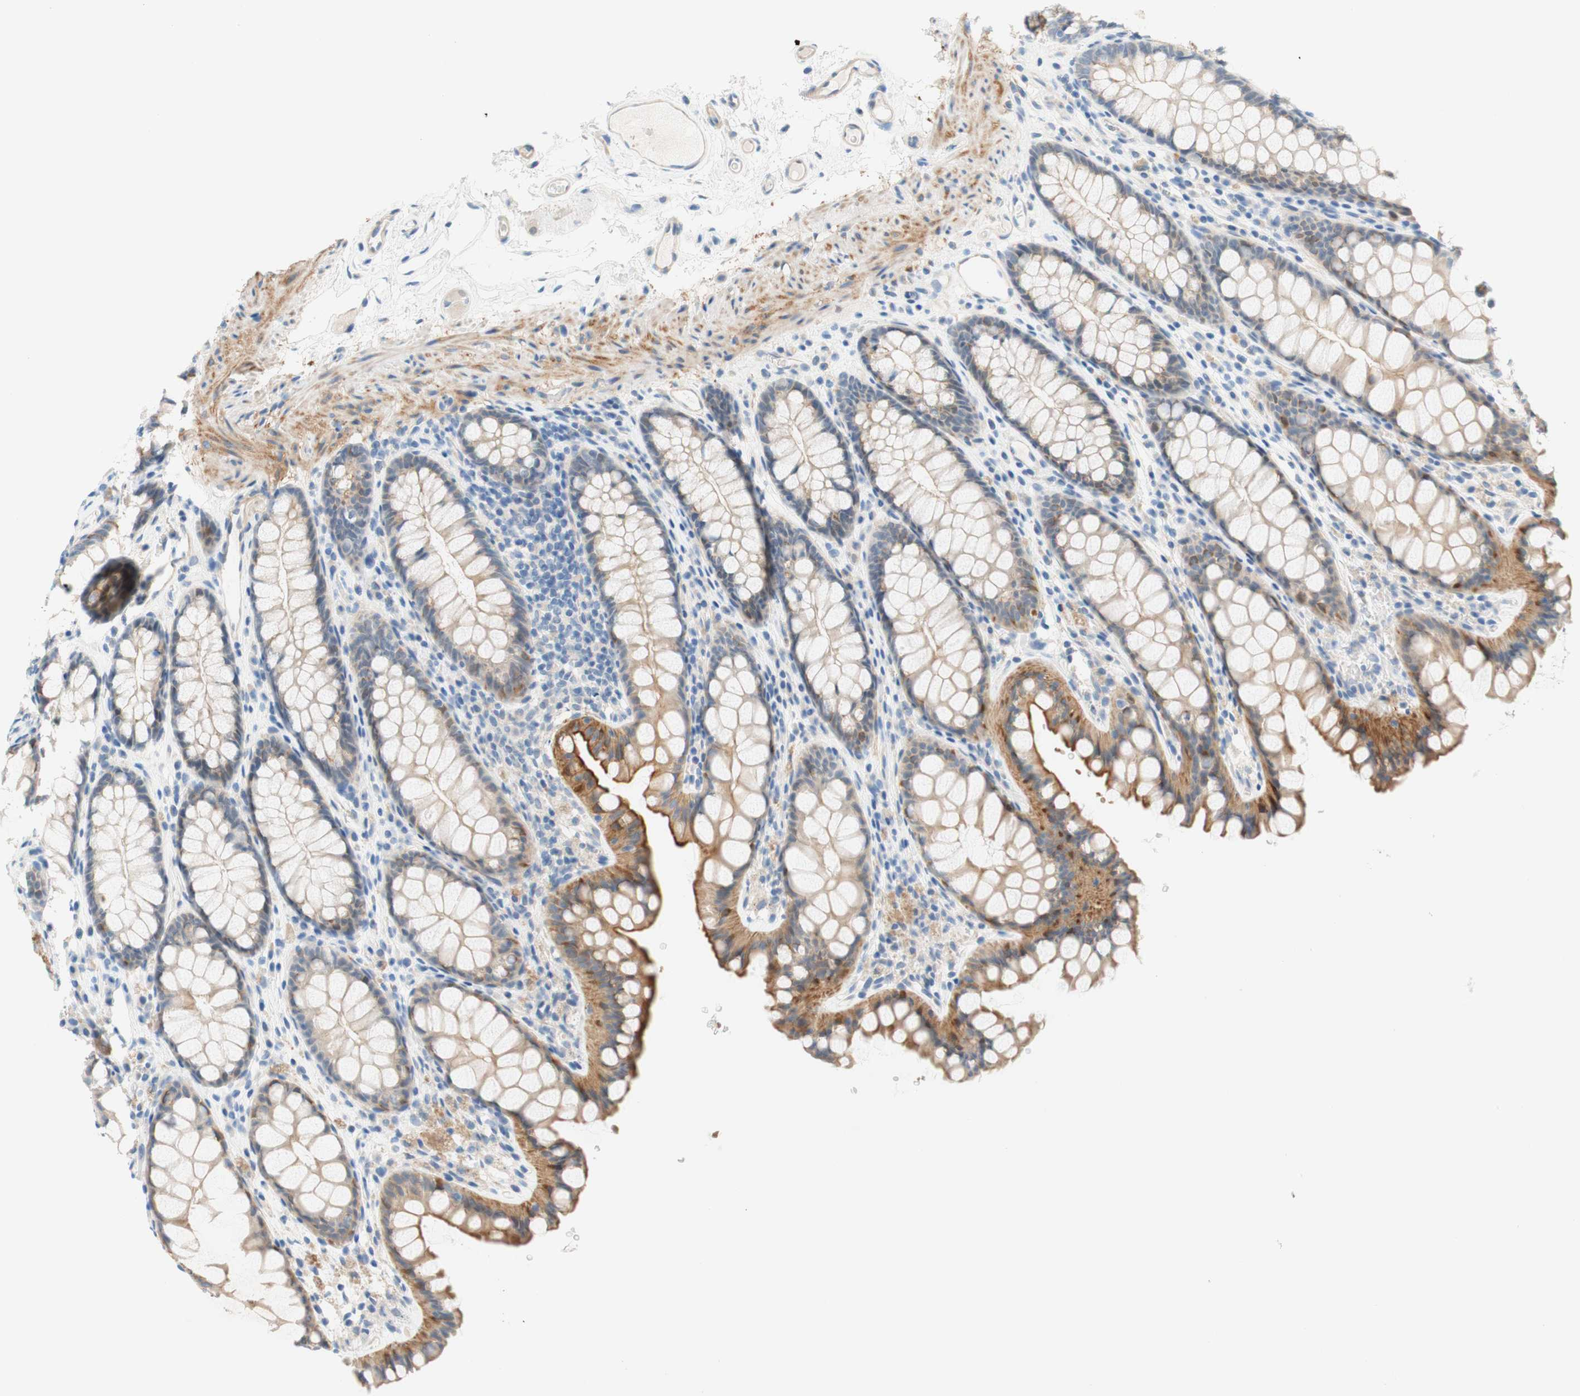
{"staining": {"intensity": "weak", "quantity": ">75%", "location": "cytoplasmic/membranous"}, "tissue": "colon", "cell_type": "Endothelial cells", "image_type": "normal", "snomed": [{"axis": "morphology", "description": "Normal tissue, NOS"}, {"axis": "topography", "description": "Colon"}], "caption": "A high-resolution image shows immunohistochemistry (IHC) staining of unremarkable colon, which demonstrates weak cytoplasmic/membranous expression in about >75% of endothelial cells.", "gene": "ENTREP2", "patient": {"sex": "female", "age": 55}}